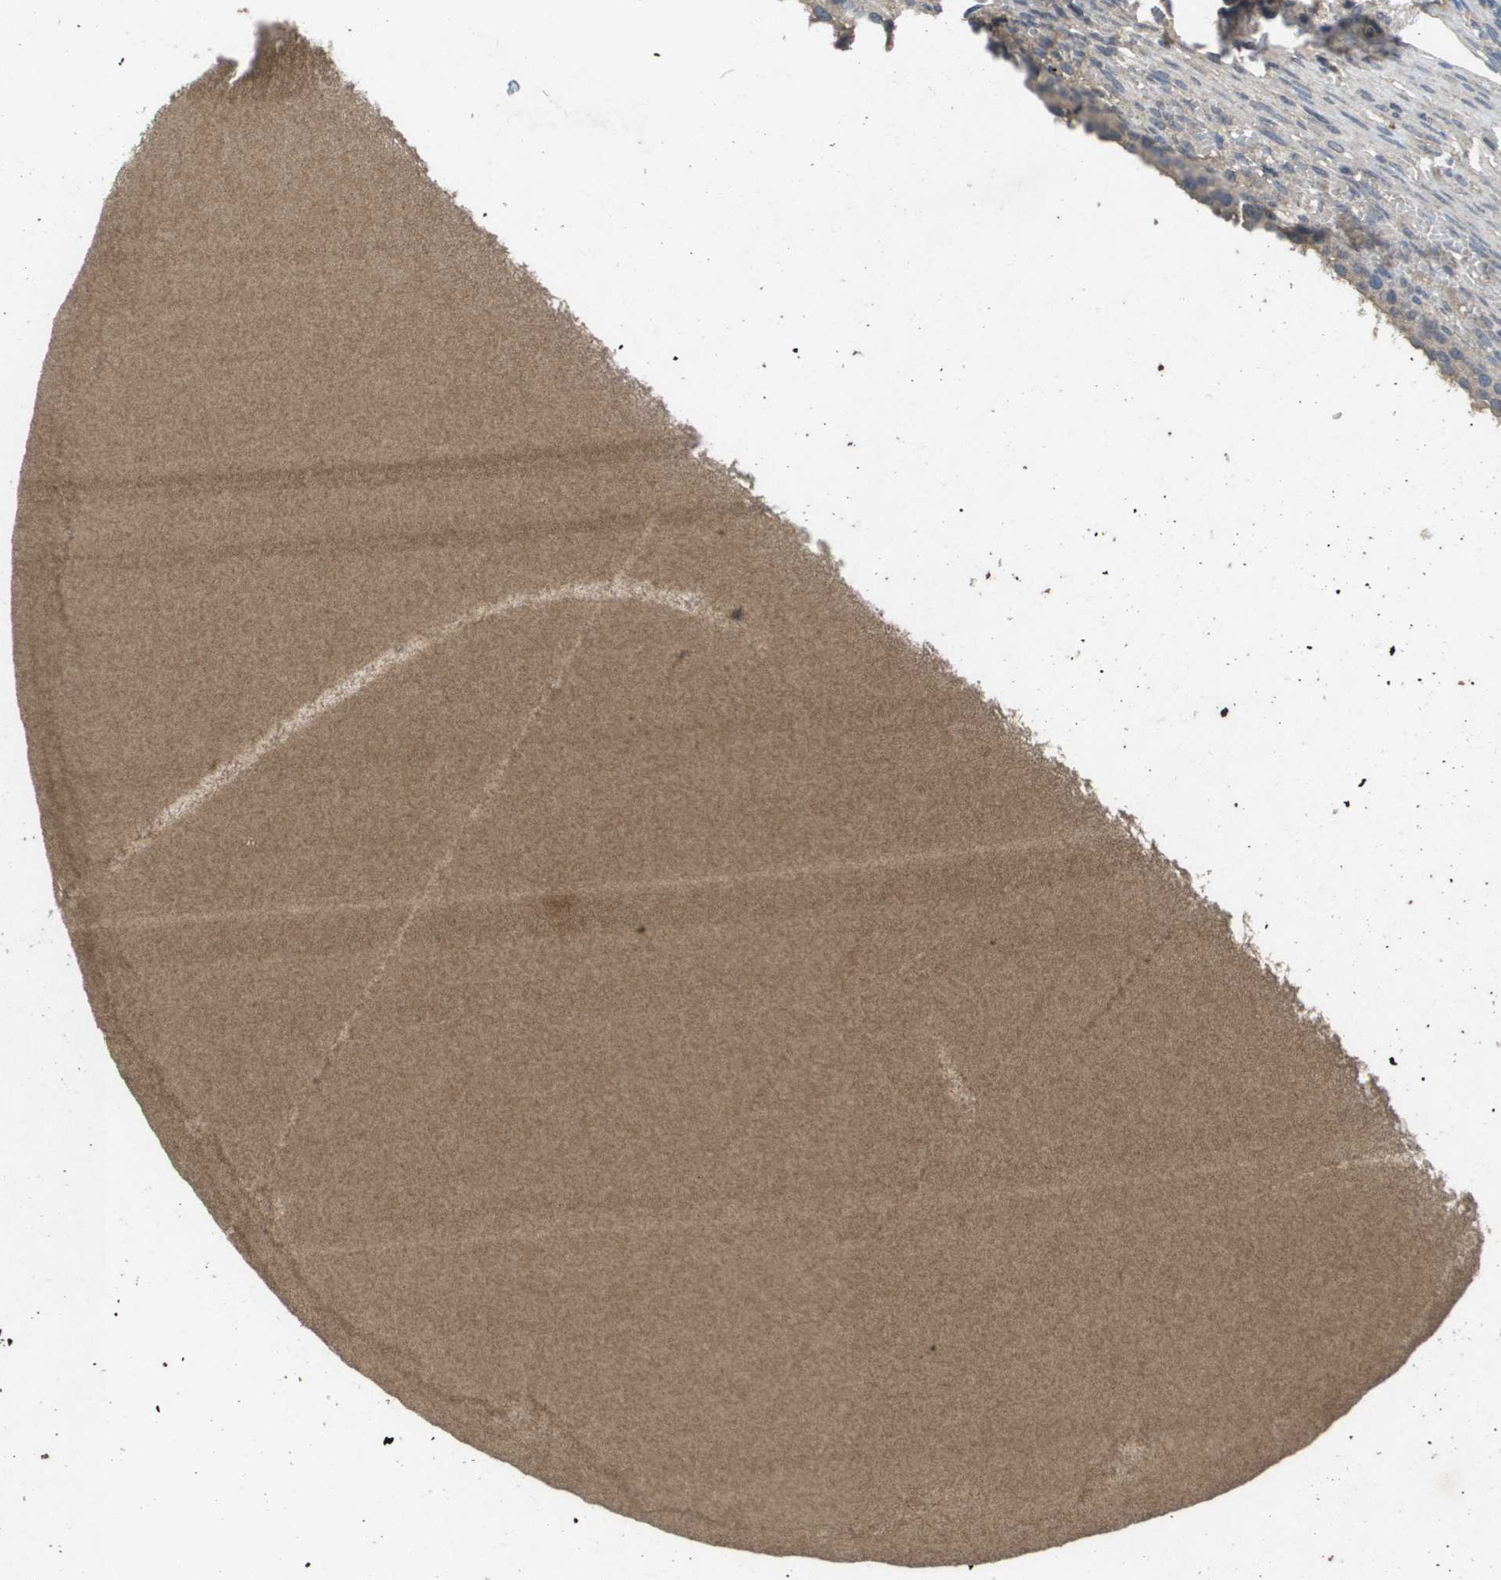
{"staining": {"intensity": "weak", "quantity": "25%-75%", "location": "cytoplasmic/membranous"}, "tissue": "ovary", "cell_type": "Follicle cells", "image_type": "normal", "snomed": [{"axis": "morphology", "description": "Normal tissue, NOS"}, {"axis": "topography", "description": "Ovary"}], "caption": "Protein expression analysis of normal ovary exhibits weak cytoplasmic/membranous positivity in about 25%-75% of follicle cells. The staining was performed using DAB to visualize the protein expression in brown, while the nuclei were stained in blue with hematoxylin (Magnification: 20x).", "gene": "PROC", "patient": {"sex": "female", "age": 33}}